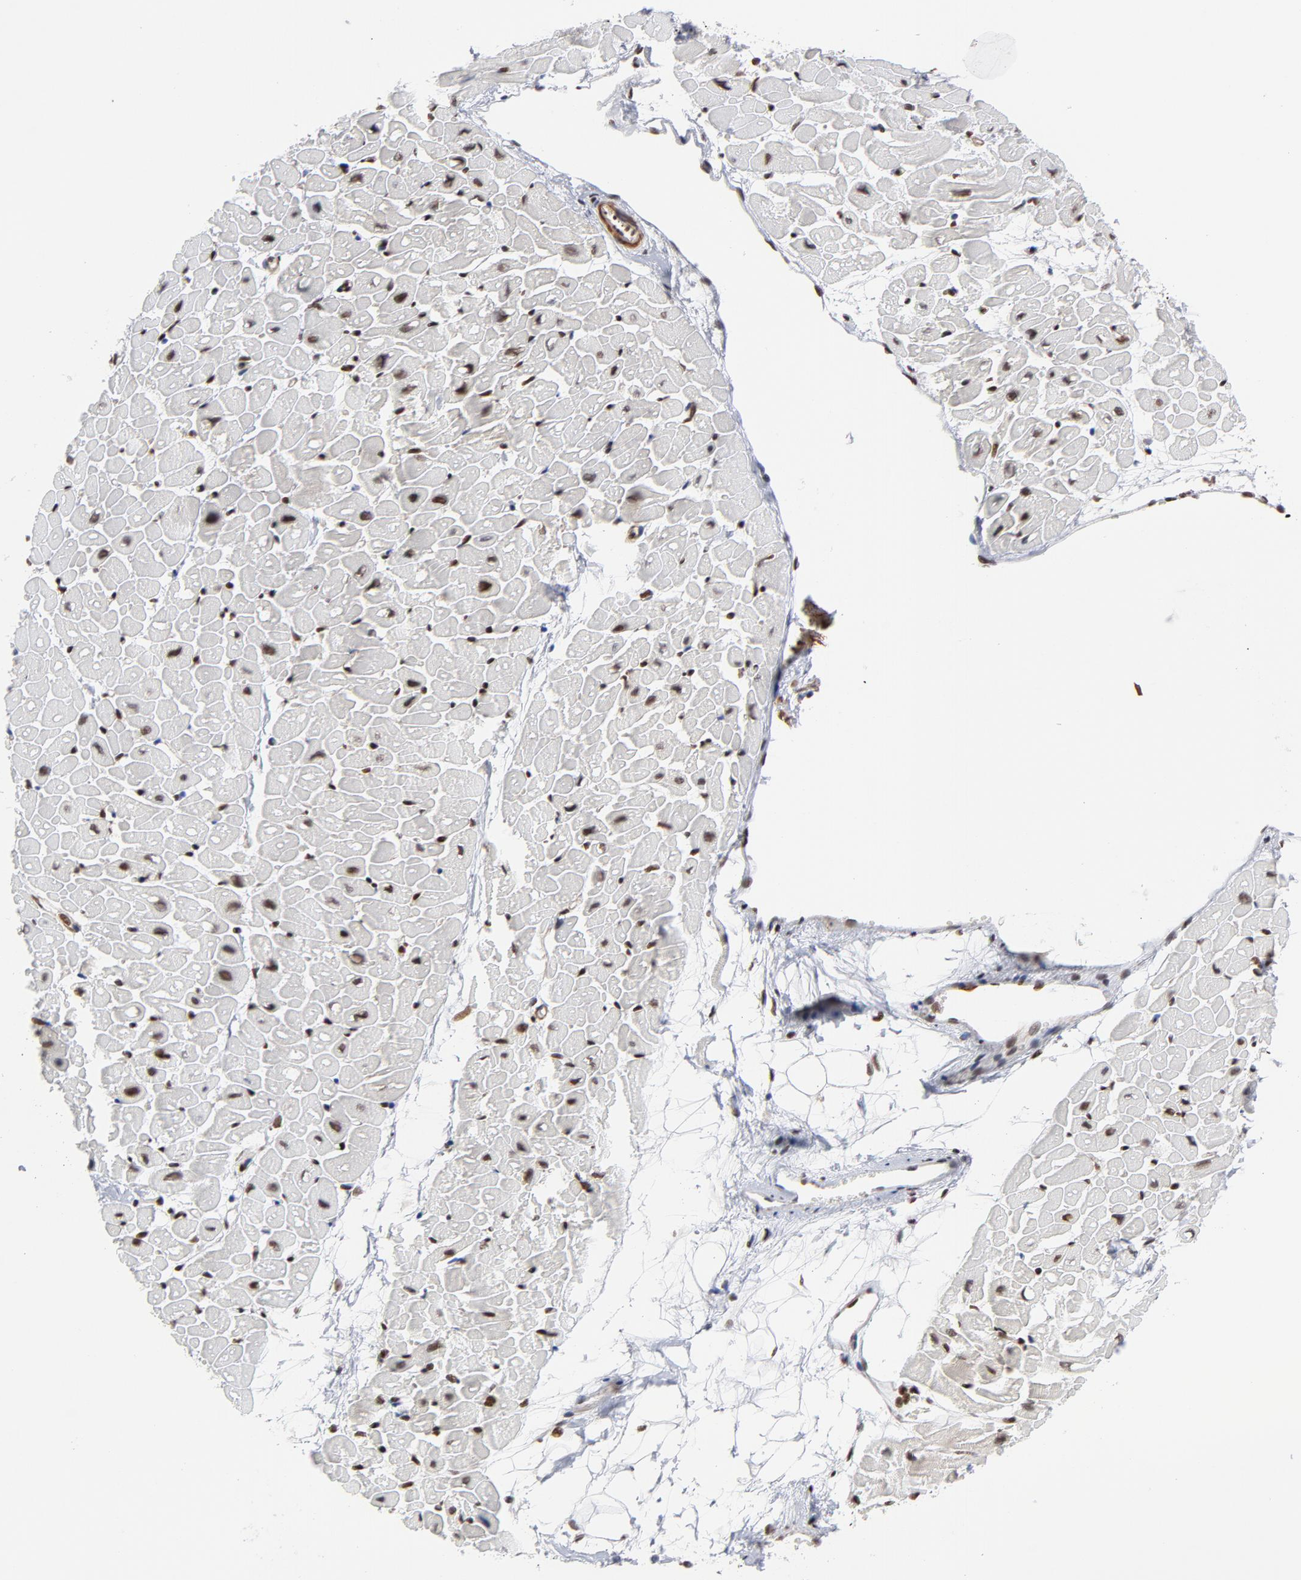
{"staining": {"intensity": "strong", "quantity": ">75%", "location": "nuclear"}, "tissue": "heart muscle", "cell_type": "Cardiomyocytes", "image_type": "normal", "snomed": [{"axis": "morphology", "description": "Normal tissue, NOS"}, {"axis": "topography", "description": "Heart"}], "caption": "Immunohistochemical staining of normal human heart muscle exhibits >75% levels of strong nuclear protein staining in about >75% of cardiomyocytes.", "gene": "CTCF", "patient": {"sex": "male", "age": 45}}